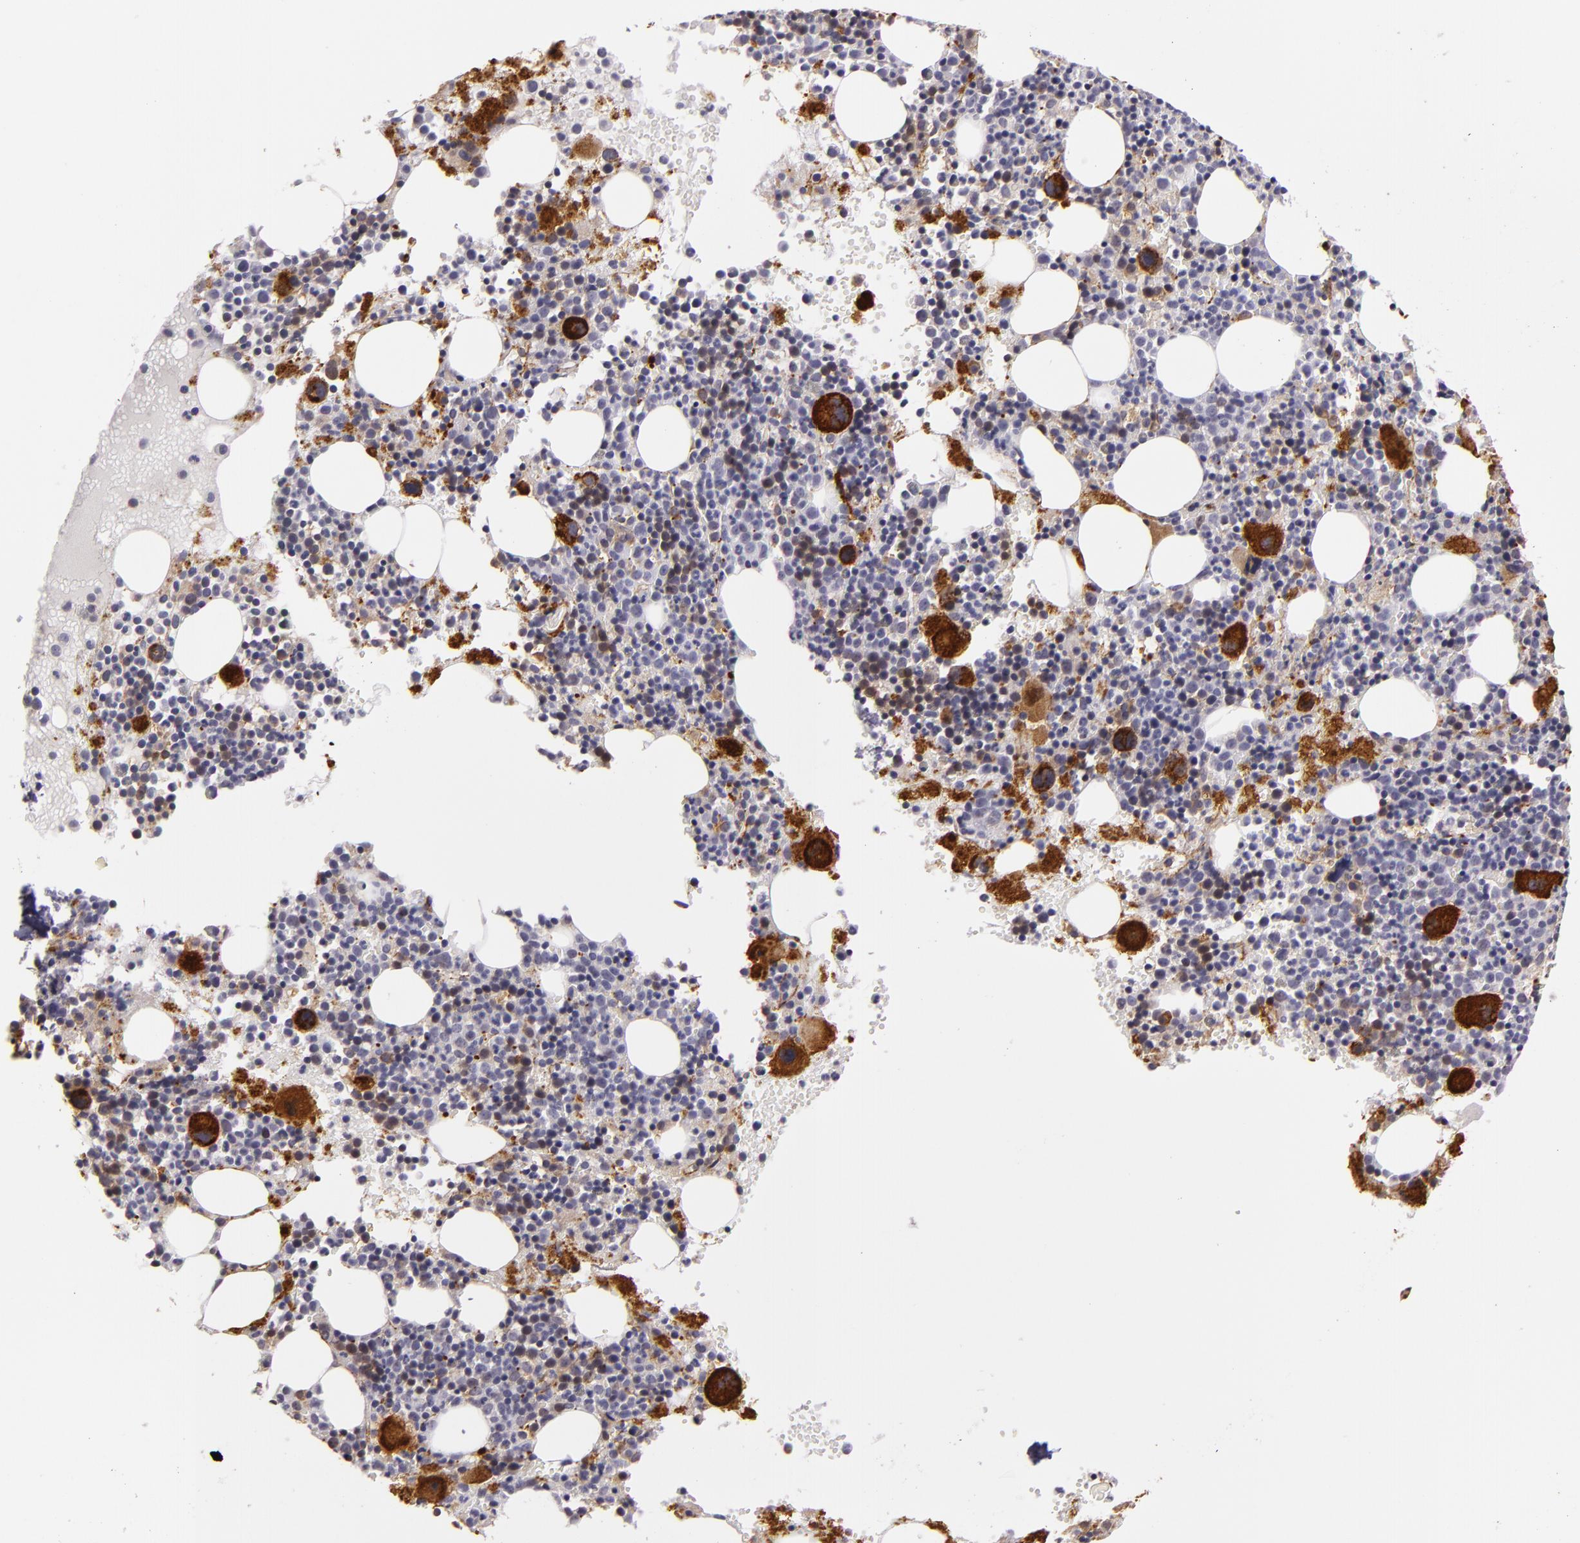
{"staining": {"intensity": "strong", "quantity": "<25%", "location": "cytoplasmic/membranous"}, "tissue": "bone marrow", "cell_type": "Hematopoietic cells", "image_type": "normal", "snomed": [{"axis": "morphology", "description": "Normal tissue, NOS"}, {"axis": "topography", "description": "Bone marrow"}], "caption": "Human bone marrow stained with a brown dye demonstrates strong cytoplasmic/membranous positive expression in approximately <25% of hematopoietic cells.", "gene": "SYTL4", "patient": {"sex": "male", "age": 34}}